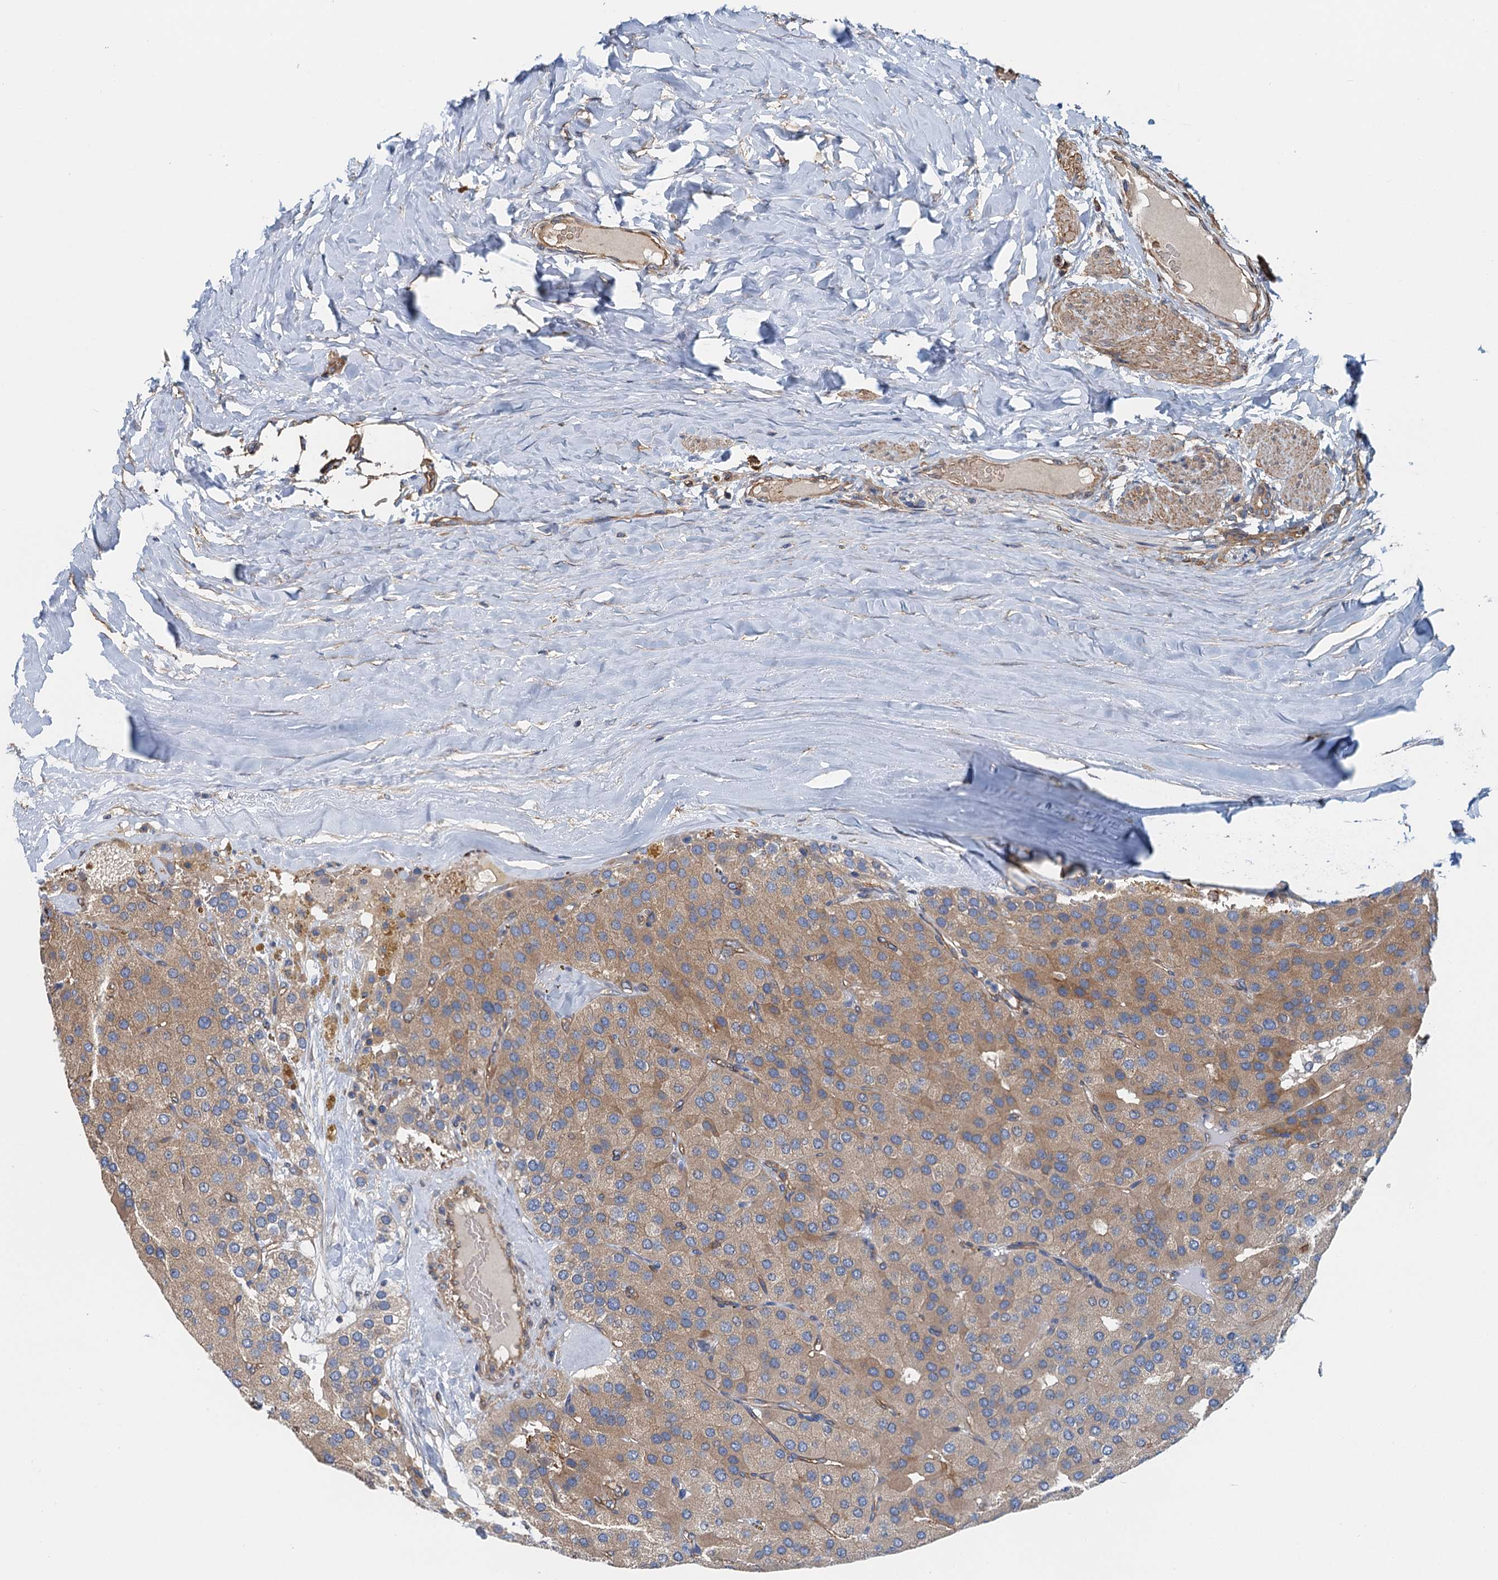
{"staining": {"intensity": "moderate", "quantity": ">75%", "location": "cytoplasmic/membranous"}, "tissue": "parathyroid gland", "cell_type": "Glandular cells", "image_type": "normal", "snomed": [{"axis": "morphology", "description": "Normal tissue, NOS"}, {"axis": "morphology", "description": "Adenoma, NOS"}, {"axis": "topography", "description": "Parathyroid gland"}], "caption": "This is a micrograph of immunohistochemistry (IHC) staining of benign parathyroid gland, which shows moderate positivity in the cytoplasmic/membranous of glandular cells.", "gene": "ROGDI", "patient": {"sex": "female", "age": 86}}